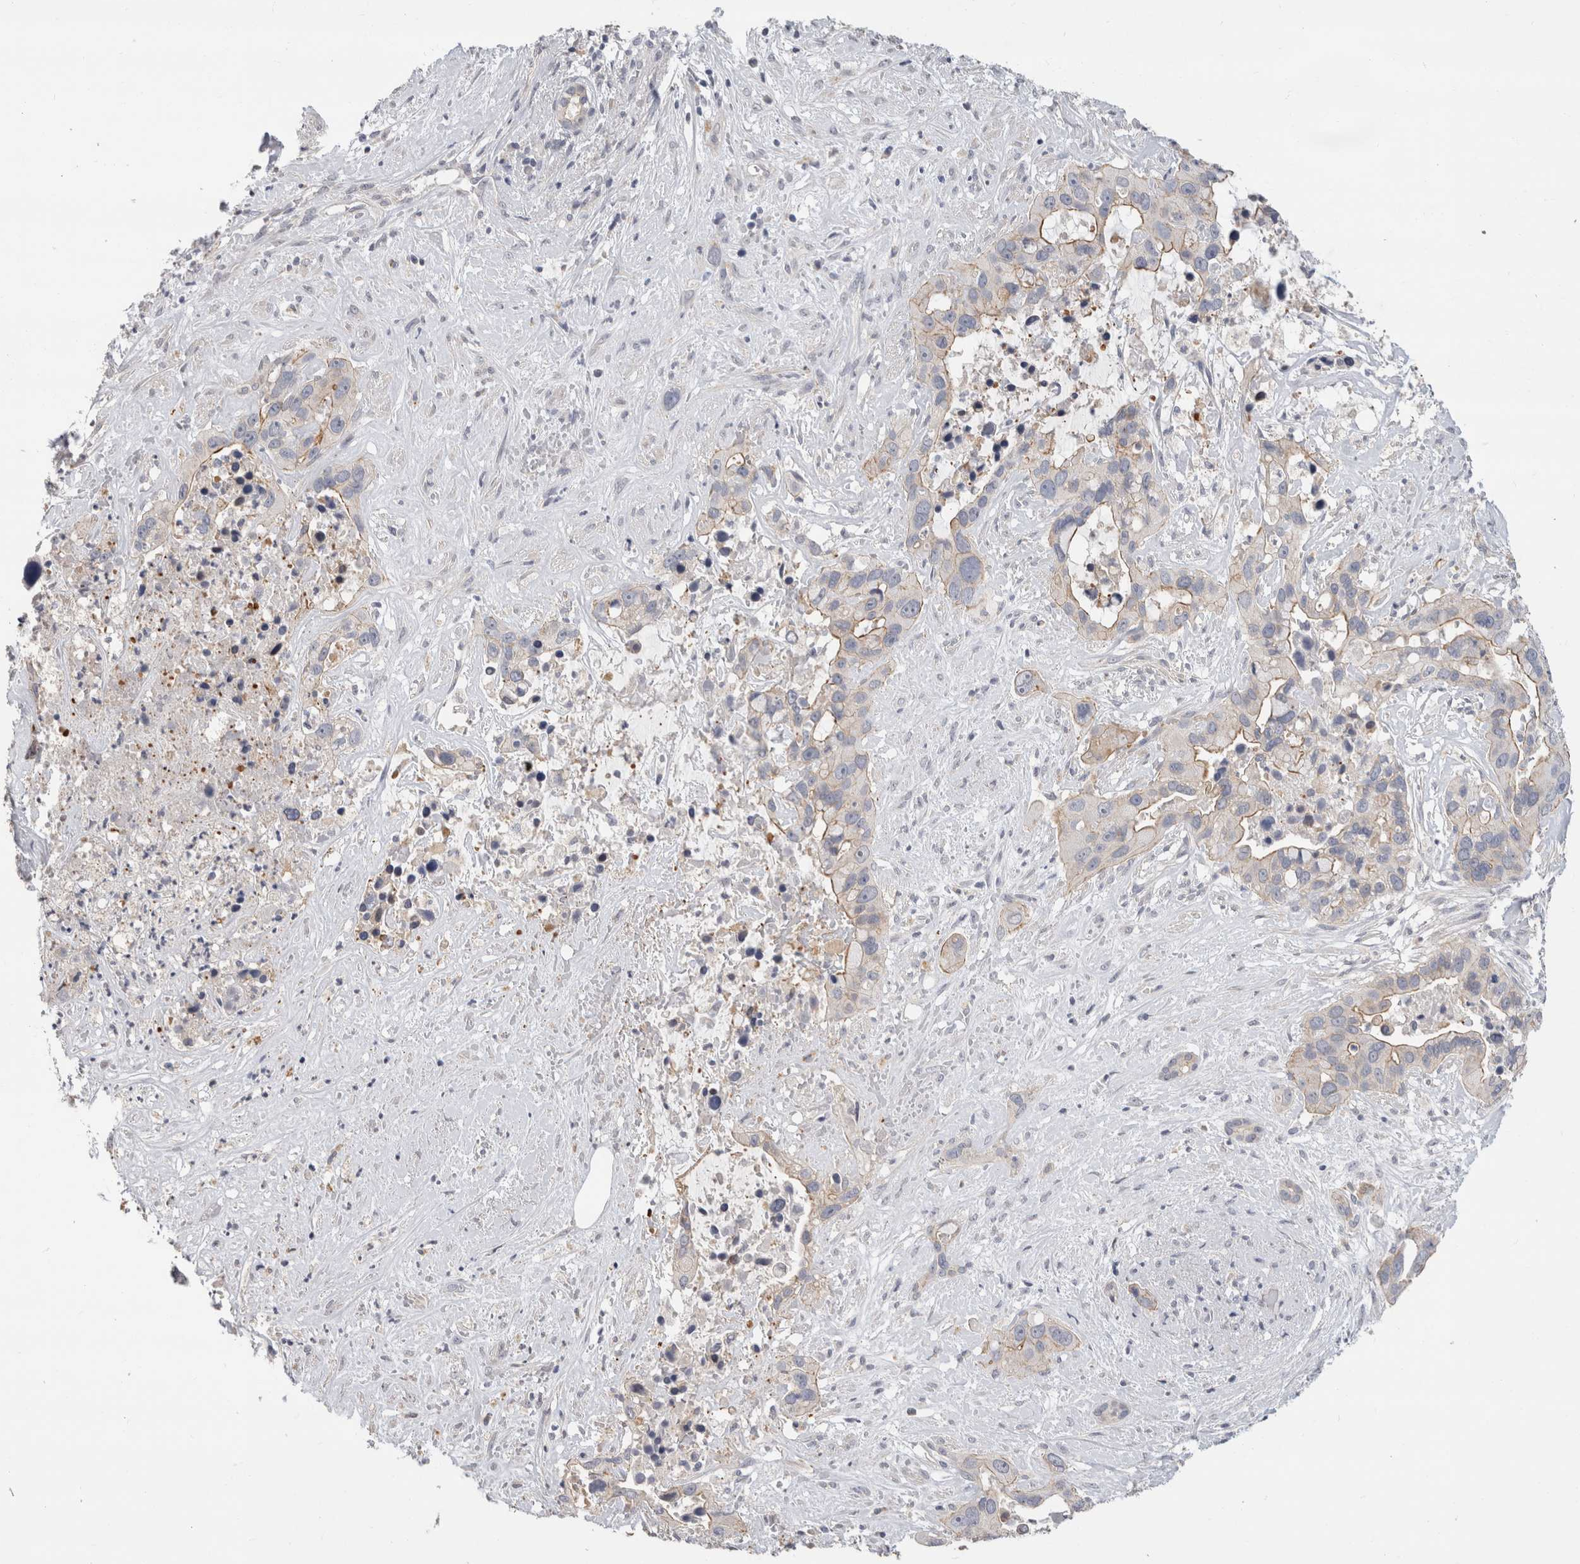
{"staining": {"intensity": "moderate", "quantity": "<25%", "location": "cytoplasmic/membranous"}, "tissue": "liver cancer", "cell_type": "Tumor cells", "image_type": "cancer", "snomed": [{"axis": "morphology", "description": "Cholangiocarcinoma"}, {"axis": "topography", "description": "Liver"}], "caption": "This micrograph shows IHC staining of liver cholangiocarcinoma, with low moderate cytoplasmic/membranous expression in about <25% of tumor cells.", "gene": "AFP", "patient": {"sex": "female", "age": 65}}